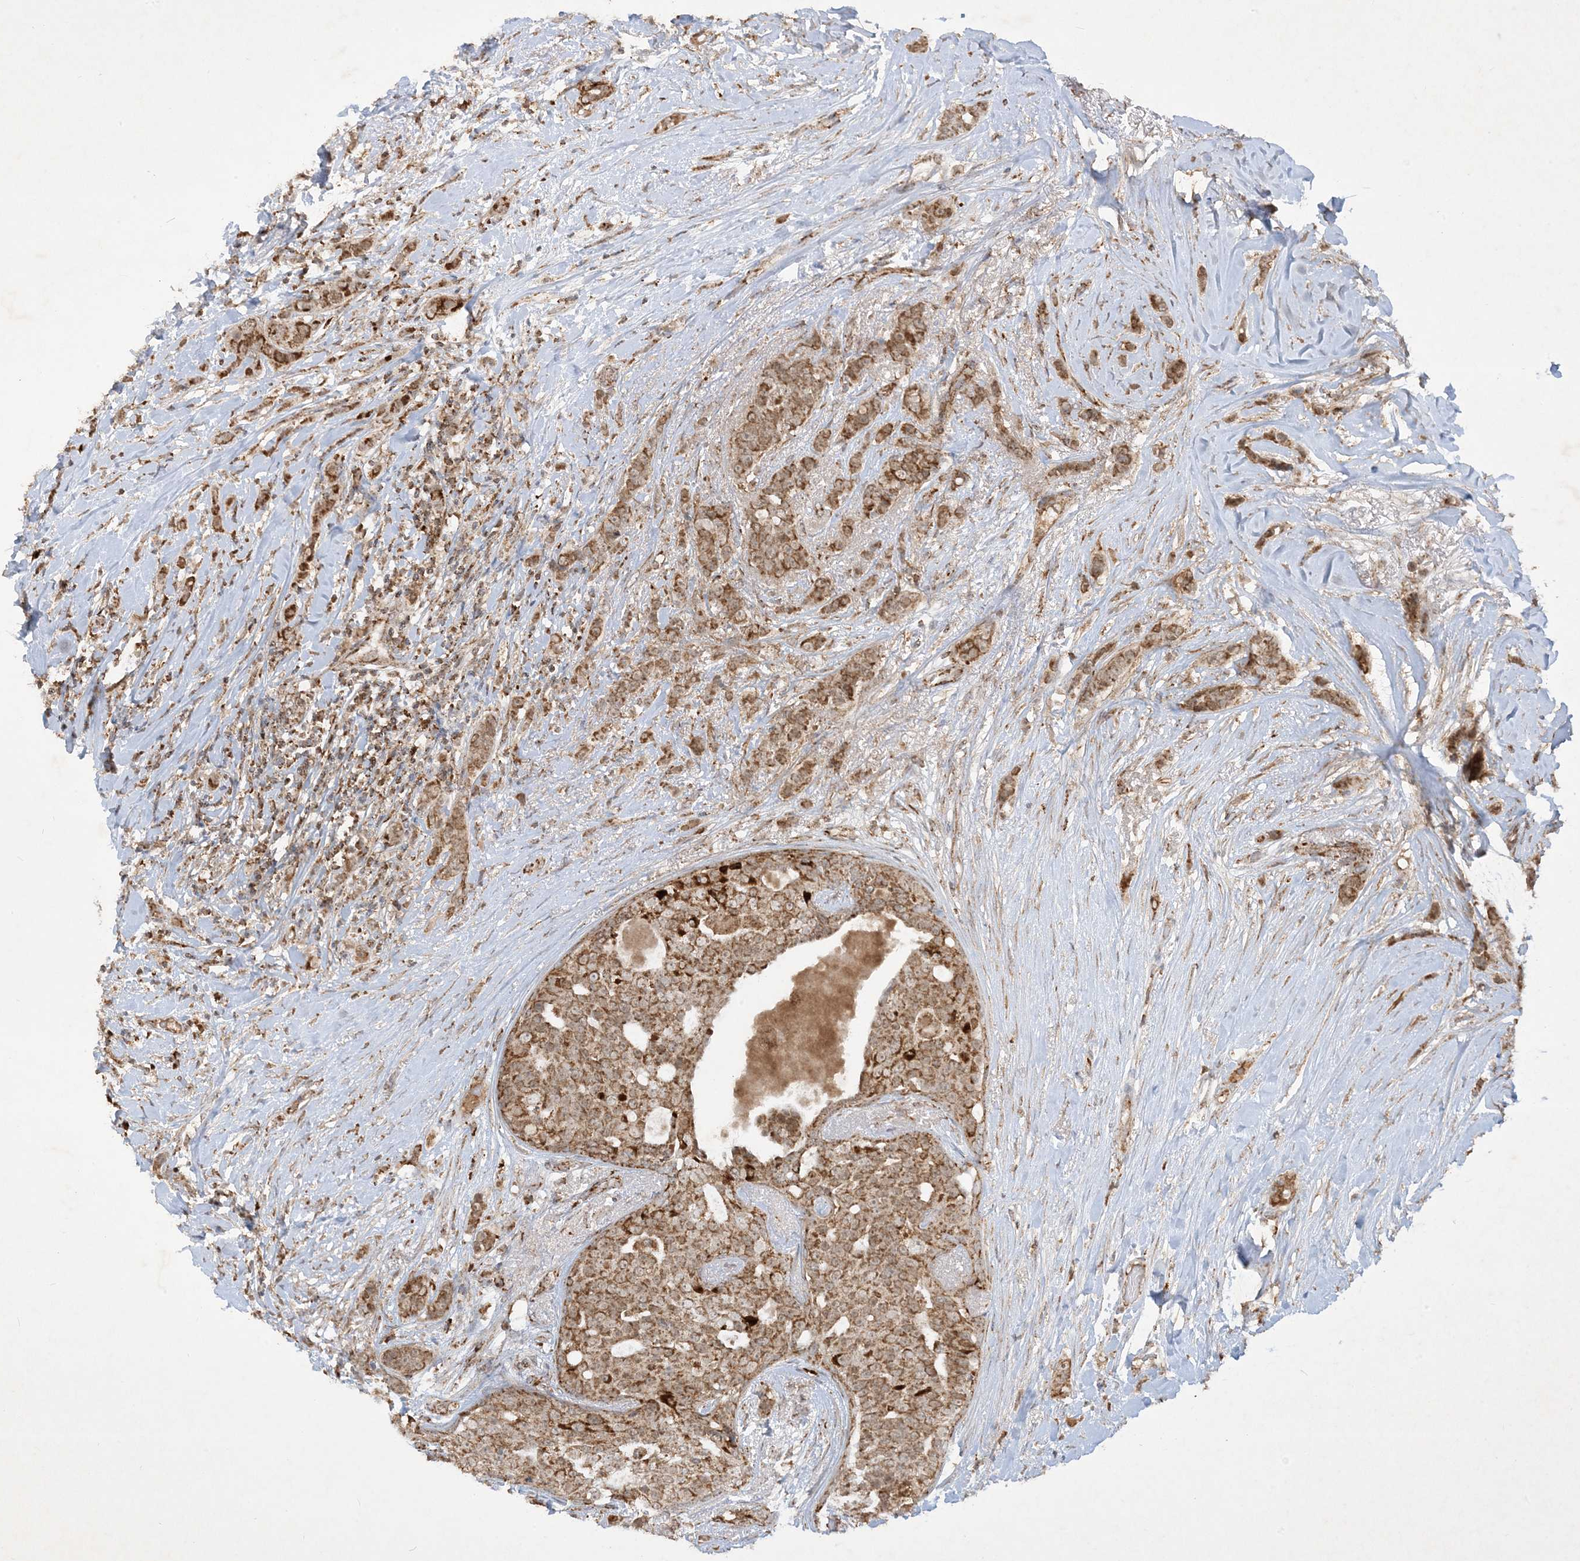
{"staining": {"intensity": "moderate", "quantity": ">75%", "location": "cytoplasmic/membranous"}, "tissue": "breast cancer", "cell_type": "Tumor cells", "image_type": "cancer", "snomed": [{"axis": "morphology", "description": "Lobular carcinoma"}, {"axis": "topography", "description": "Breast"}], "caption": "Breast lobular carcinoma stained with immunohistochemistry (IHC) displays moderate cytoplasmic/membranous staining in about >75% of tumor cells.", "gene": "NDUFAF3", "patient": {"sex": "female", "age": 51}}